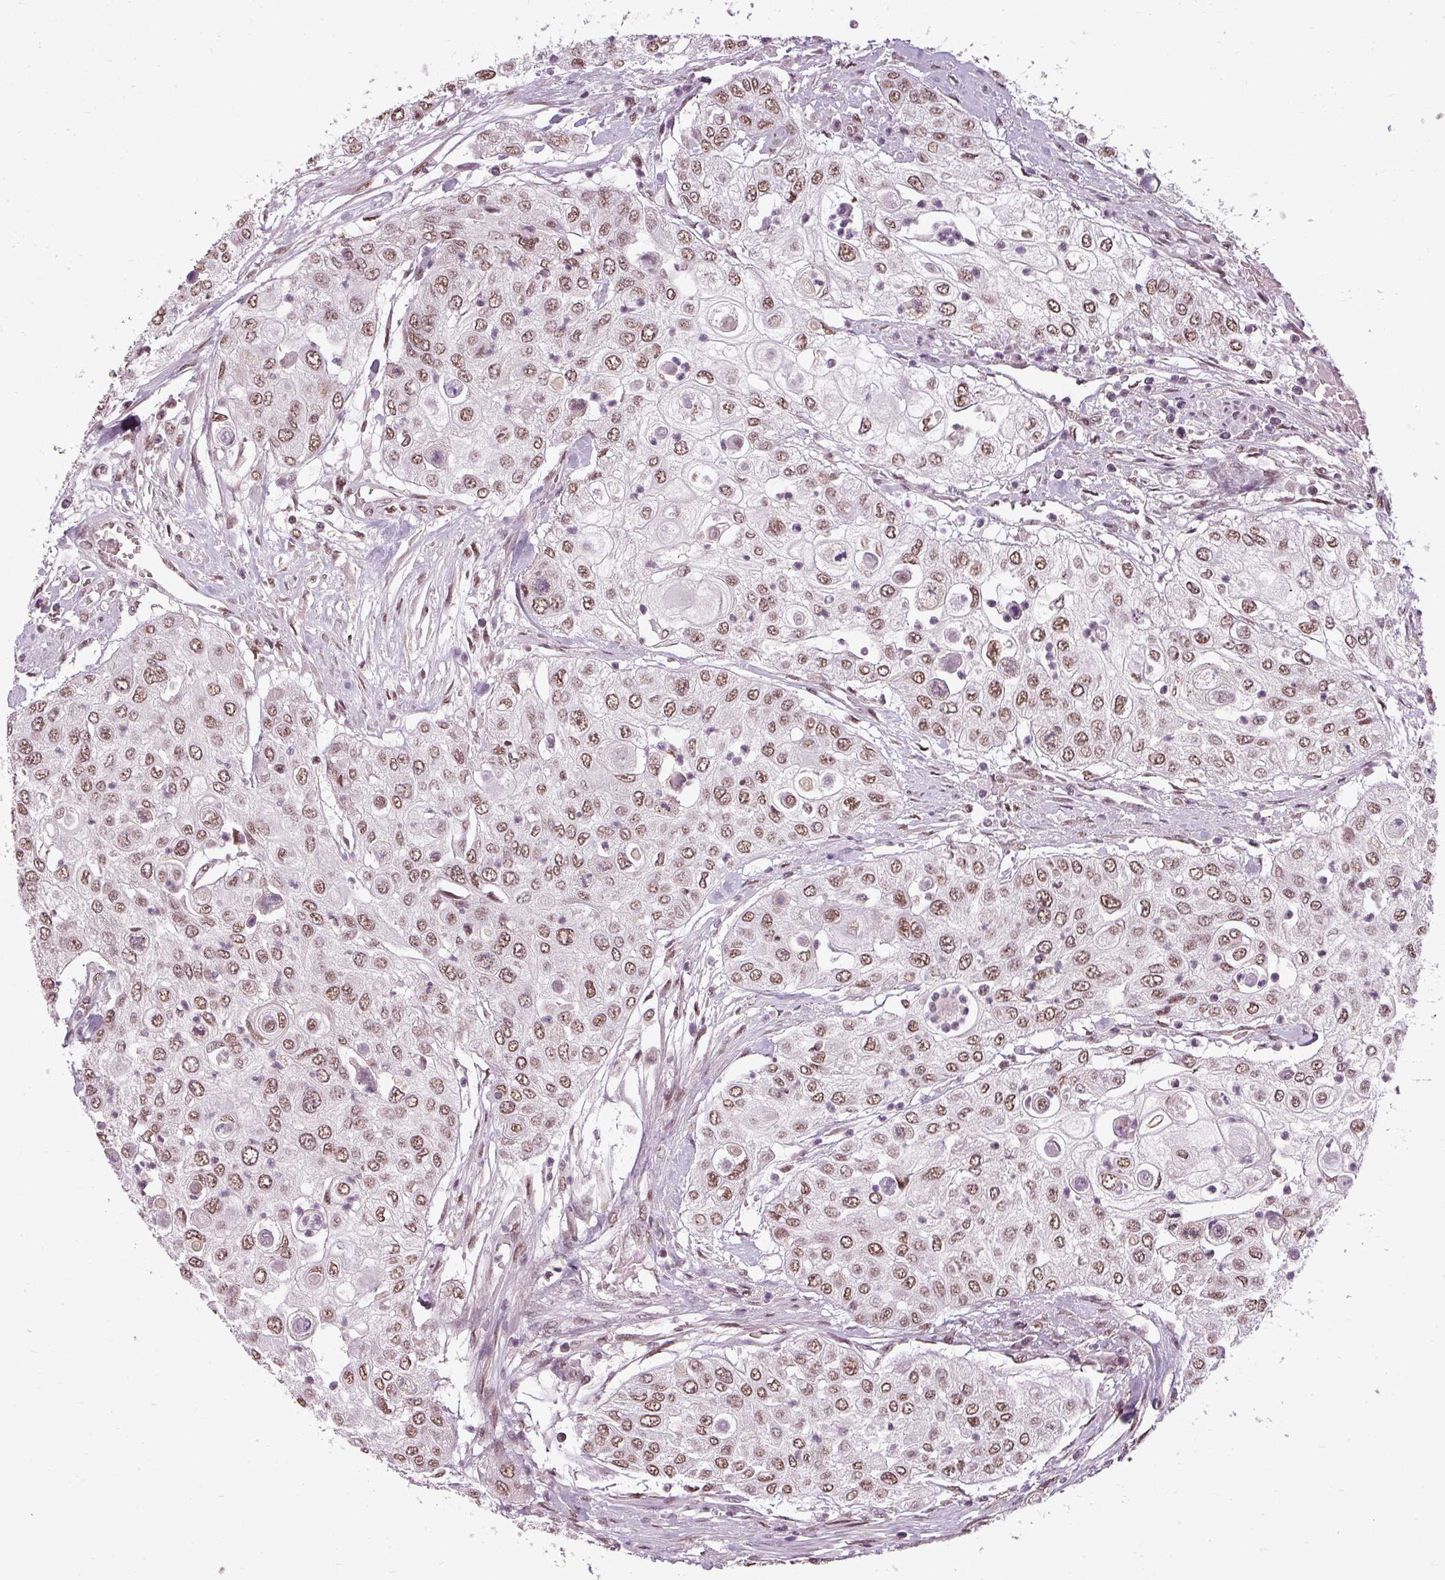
{"staining": {"intensity": "moderate", "quantity": ">75%", "location": "nuclear"}, "tissue": "urothelial cancer", "cell_type": "Tumor cells", "image_type": "cancer", "snomed": [{"axis": "morphology", "description": "Urothelial carcinoma, High grade"}, {"axis": "topography", "description": "Urinary bladder"}], "caption": "Immunohistochemistry (IHC) (DAB (3,3'-diaminobenzidine)) staining of human high-grade urothelial carcinoma displays moderate nuclear protein staining in about >75% of tumor cells.", "gene": "BCAS3", "patient": {"sex": "female", "age": 79}}